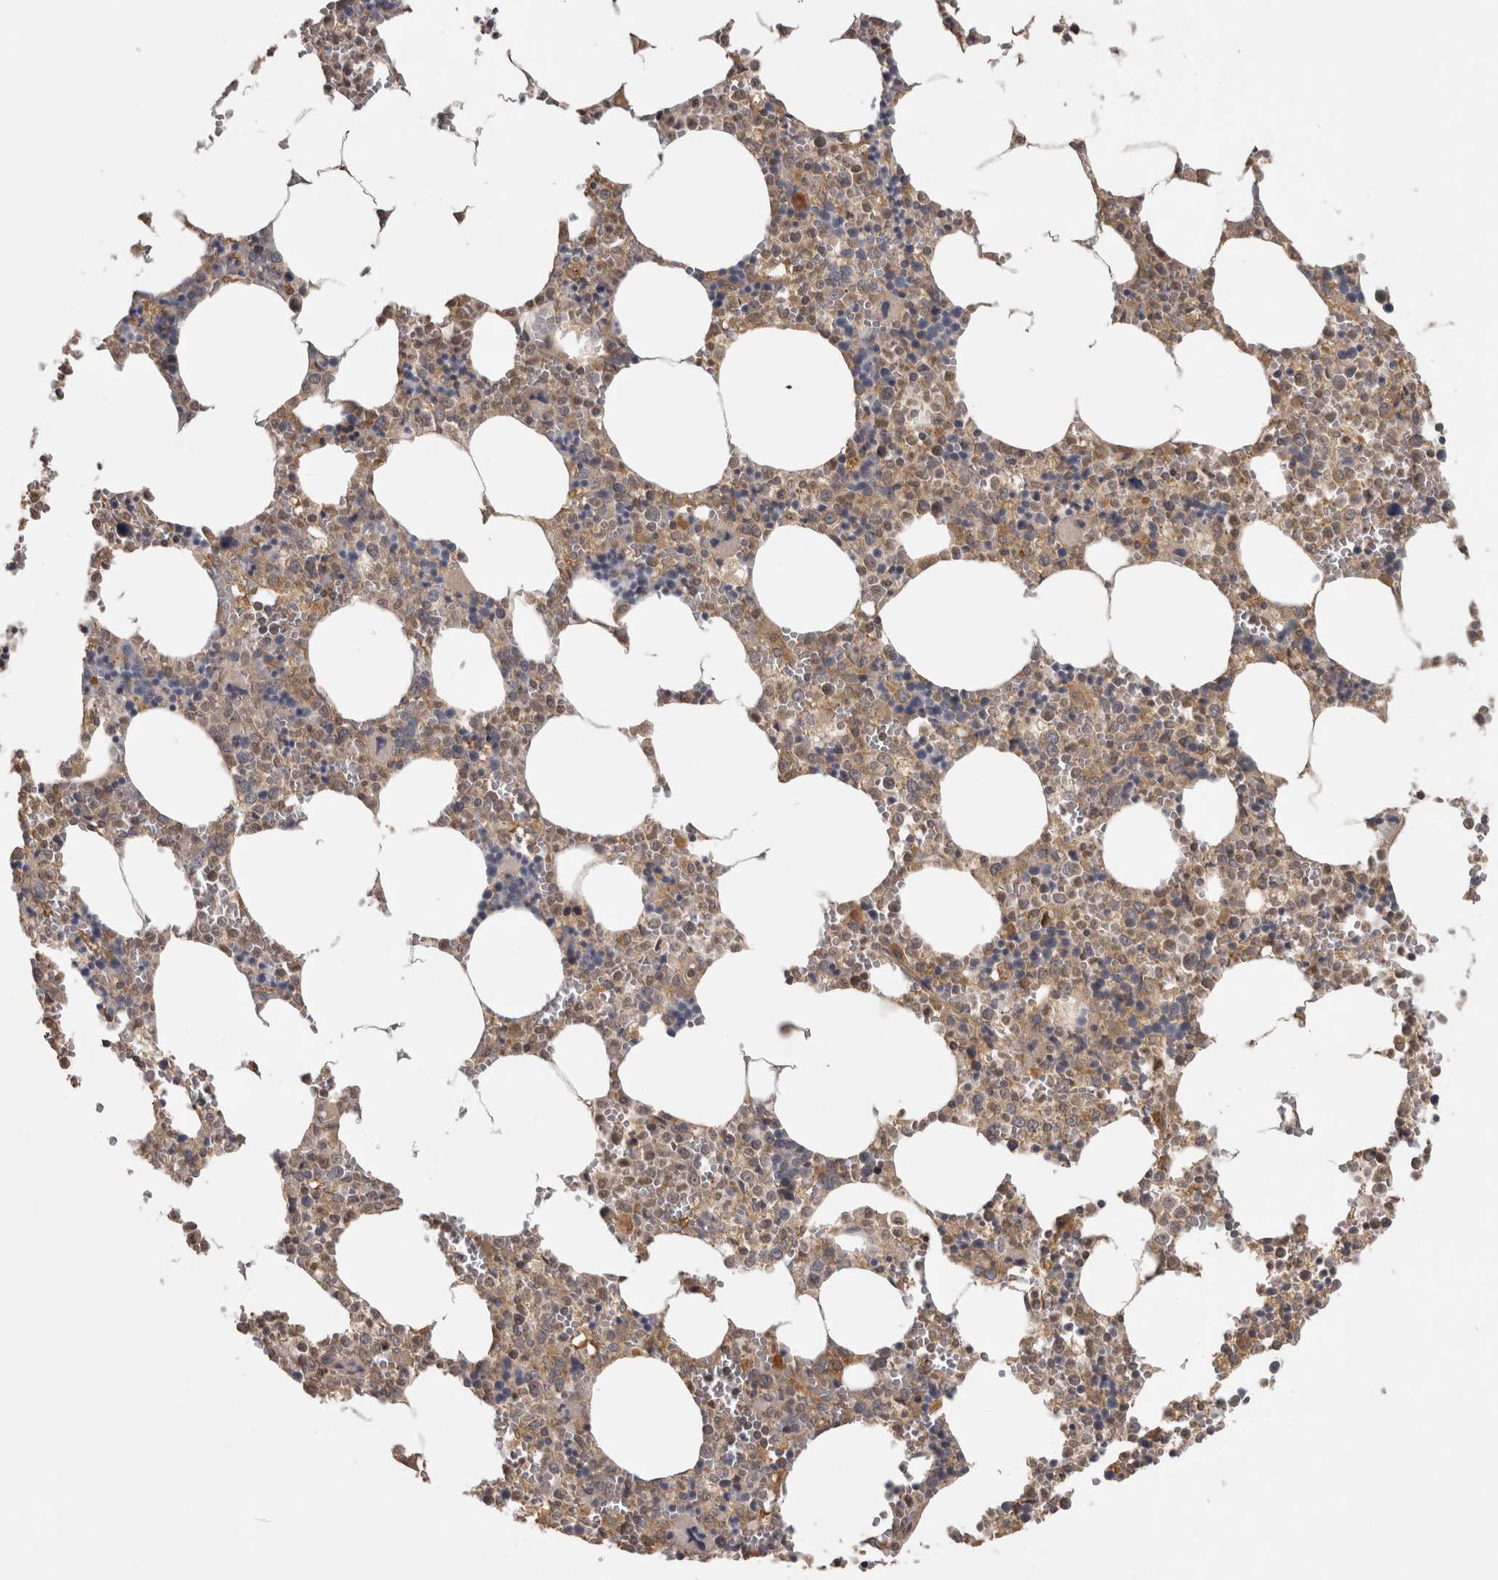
{"staining": {"intensity": "weak", "quantity": ">75%", "location": "cytoplasmic/membranous"}, "tissue": "bone marrow", "cell_type": "Hematopoietic cells", "image_type": "normal", "snomed": [{"axis": "morphology", "description": "Normal tissue, NOS"}, {"axis": "topography", "description": "Bone marrow"}], "caption": "Bone marrow stained with immunohistochemistry reveals weak cytoplasmic/membranous expression in about >75% of hematopoietic cells.", "gene": "MICU3", "patient": {"sex": "male", "age": 70}}